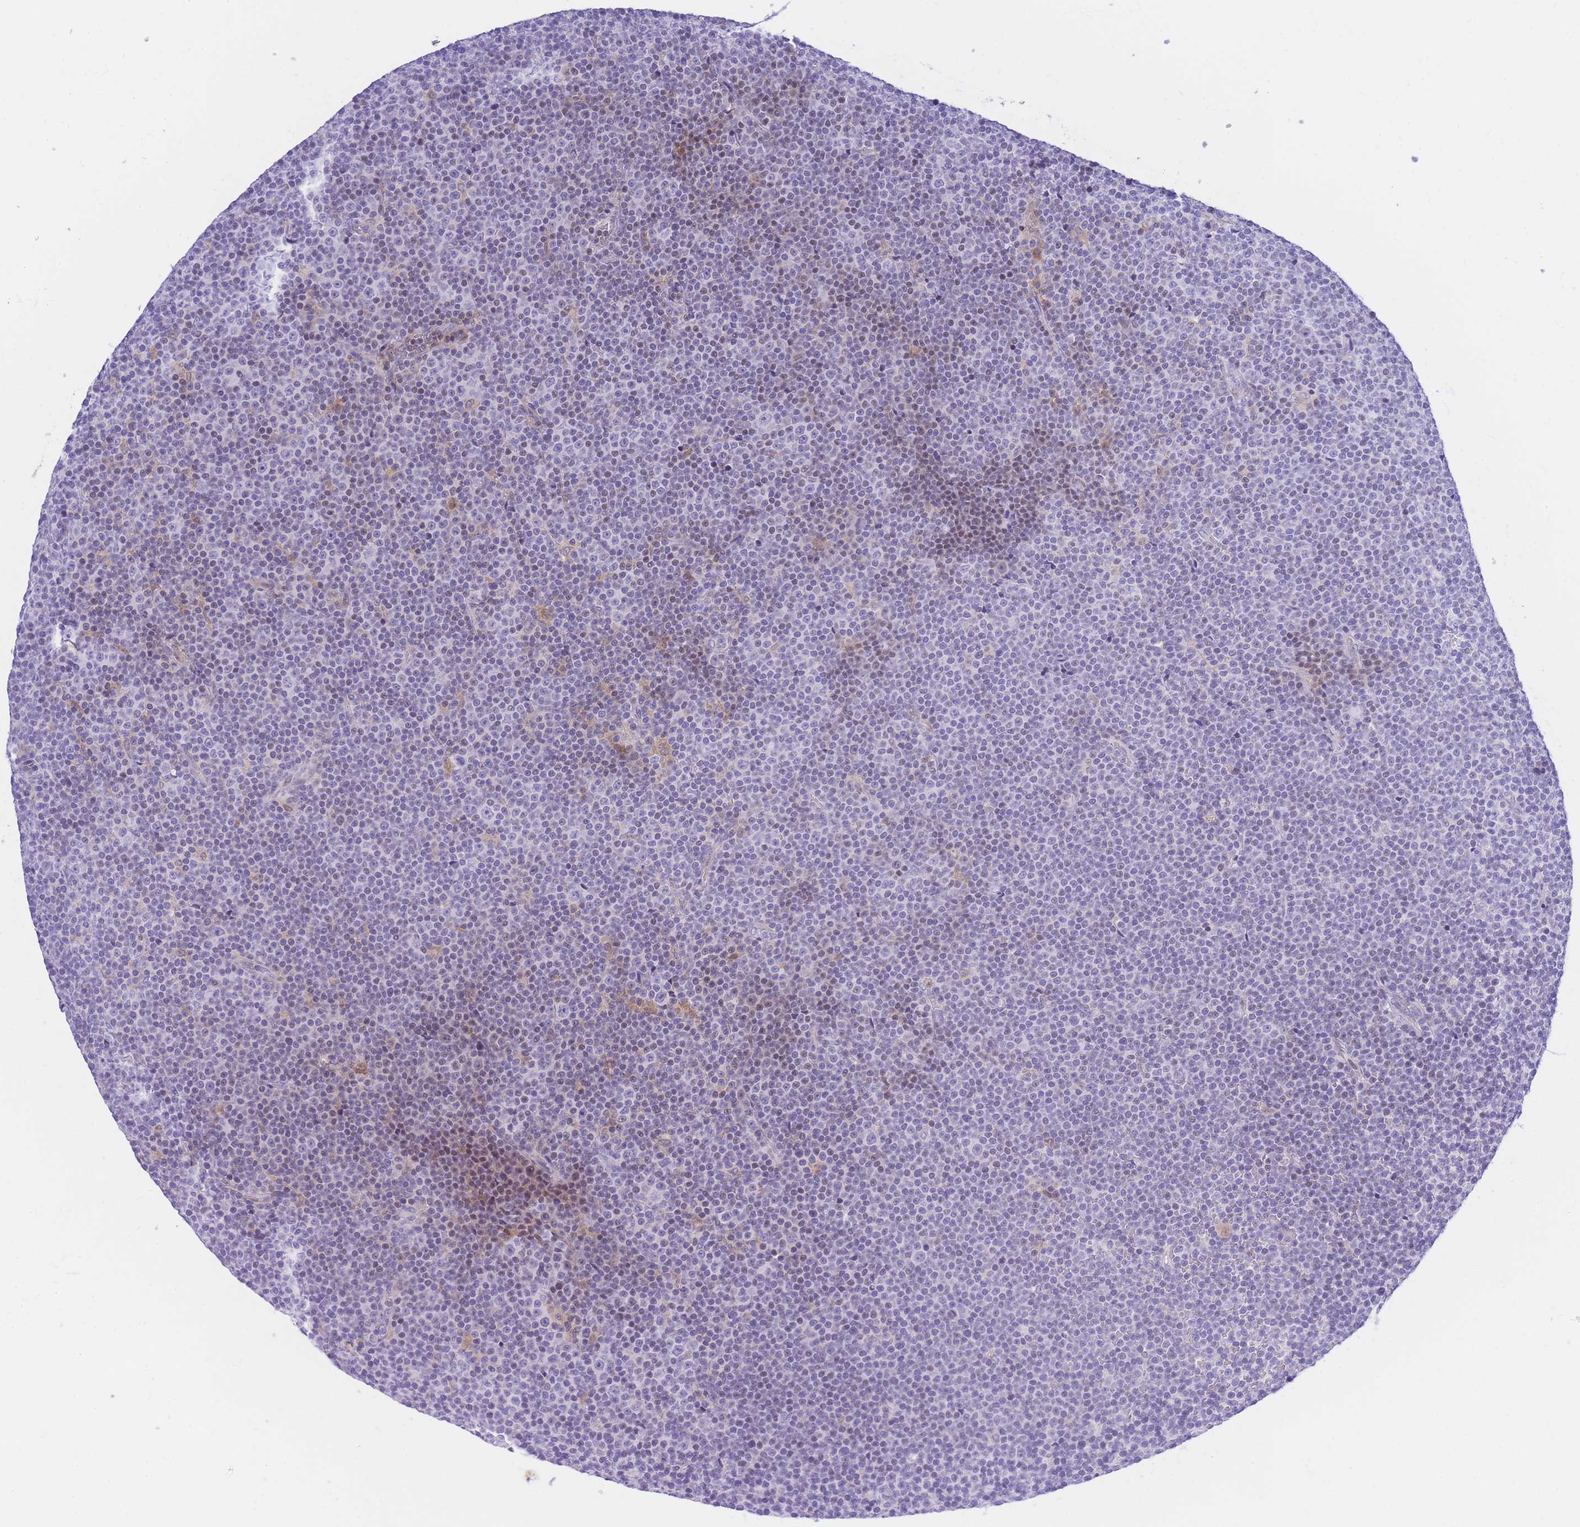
{"staining": {"intensity": "negative", "quantity": "none", "location": "none"}, "tissue": "lymphoma", "cell_type": "Tumor cells", "image_type": "cancer", "snomed": [{"axis": "morphology", "description": "Malignant lymphoma, non-Hodgkin's type, Low grade"}, {"axis": "topography", "description": "Lymph node"}], "caption": "Tumor cells show no significant positivity in lymphoma.", "gene": "TIFAB", "patient": {"sex": "female", "age": 67}}